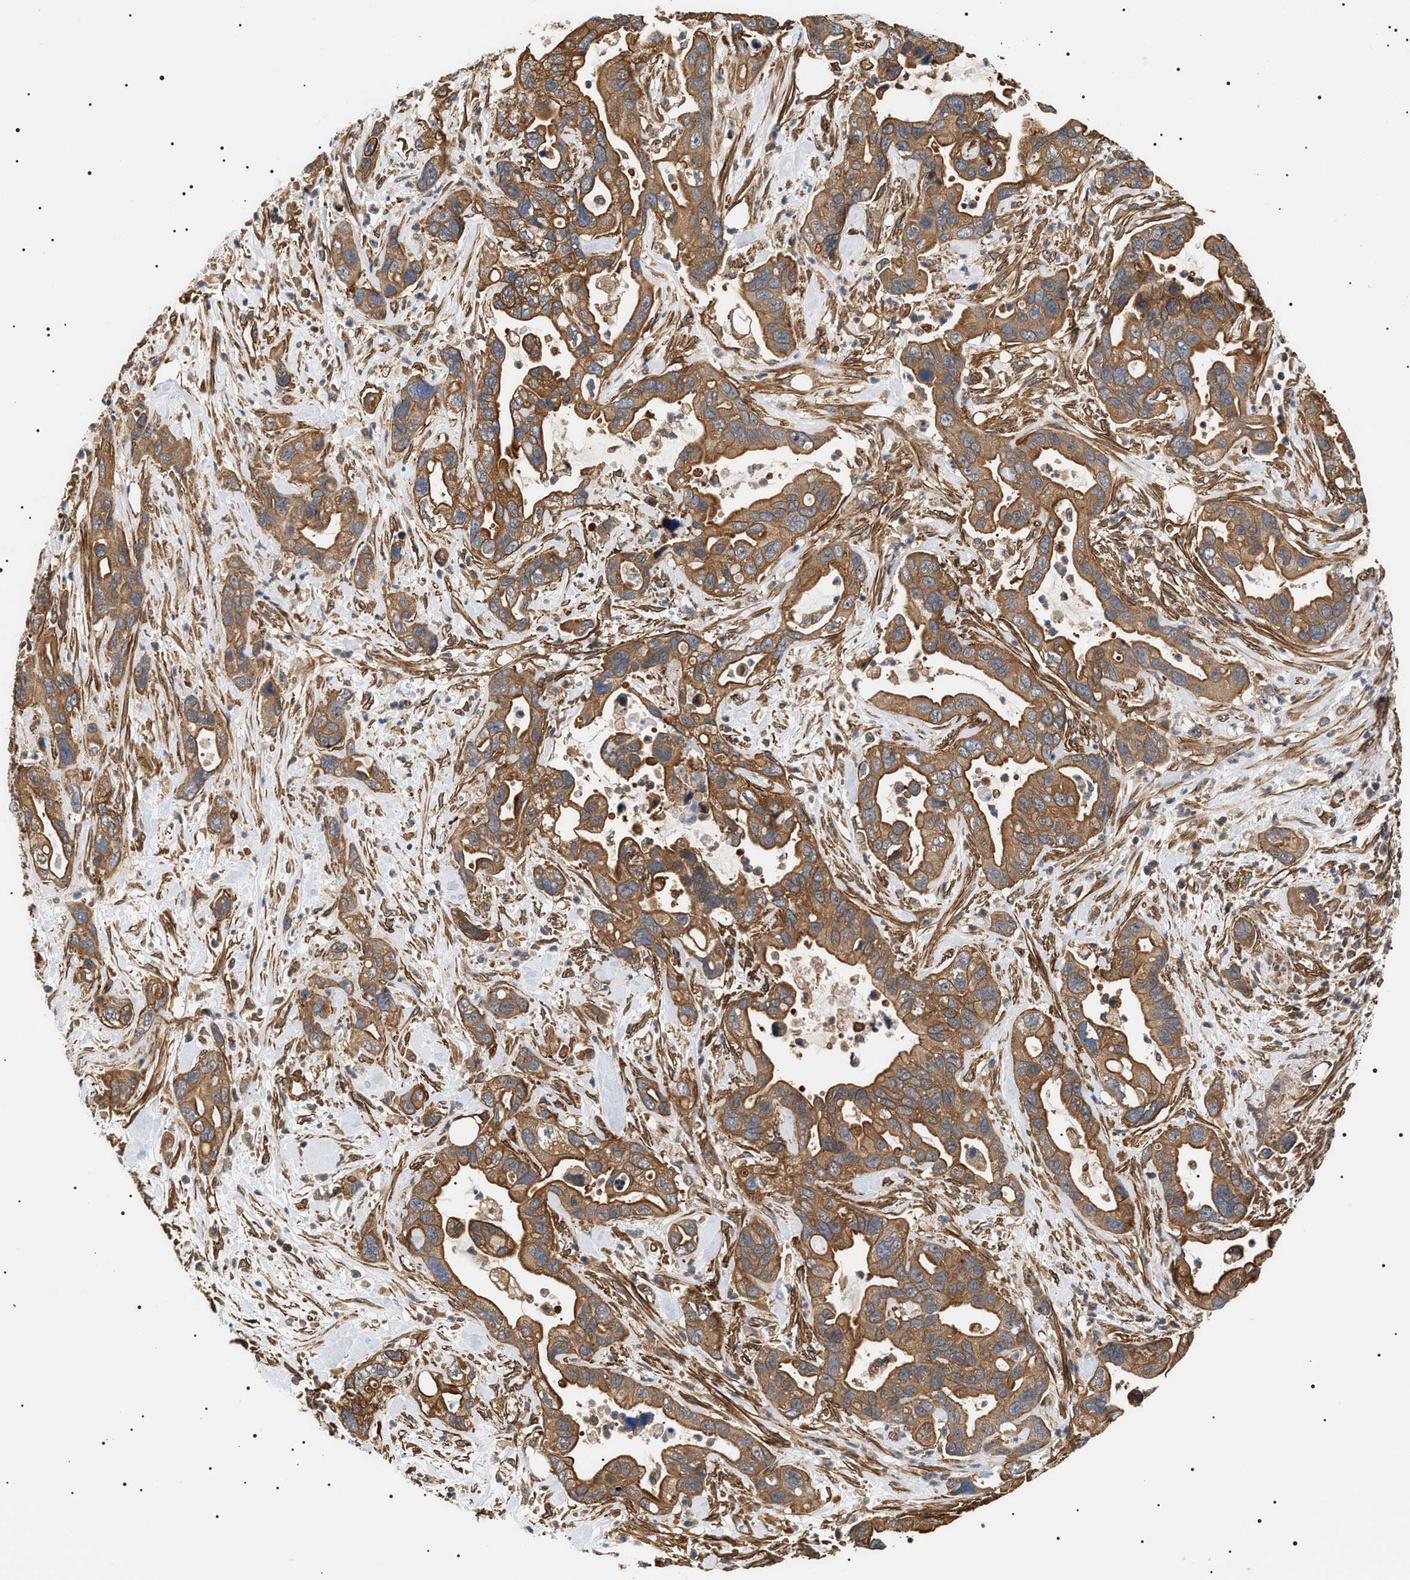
{"staining": {"intensity": "moderate", "quantity": ">75%", "location": "cytoplasmic/membranous"}, "tissue": "pancreatic cancer", "cell_type": "Tumor cells", "image_type": "cancer", "snomed": [{"axis": "morphology", "description": "Adenocarcinoma, NOS"}, {"axis": "topography", "description": "Pancreas"}], "caption": "Immunohistochemistry (IHC) (DAB) staining of pancreatic cancer (adenocarcinoma) exhibits moderate cytoplasmic/membranous protein expression in about >75% of tumor cells.", "gene": "SH3GLB2", "patient": {"sex": "female", "age": 70}}